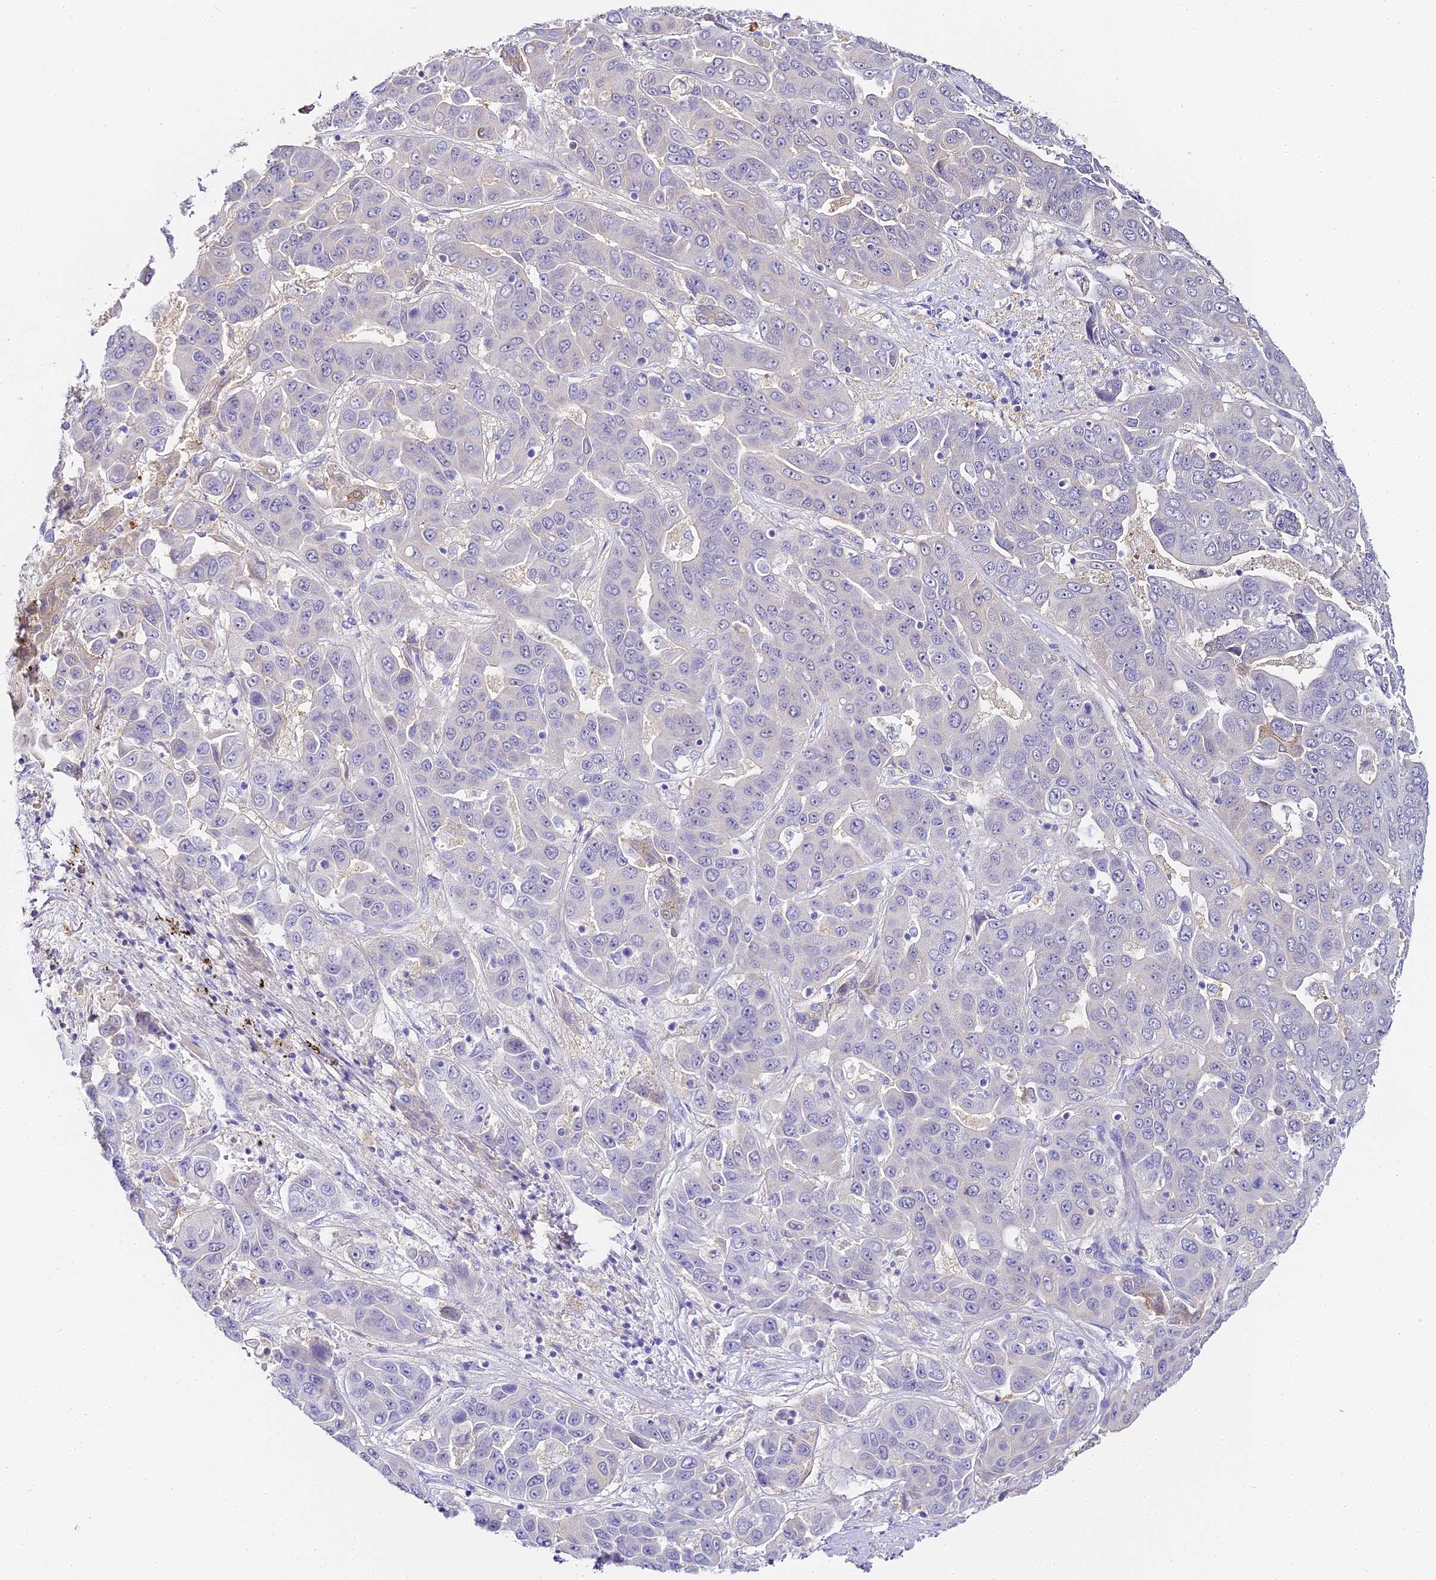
{"staining": {"intensity": "negative", "quantity": "none", "location": "none"}, "tissue": "liver cancer", "cell_type": "Tumor cells", "image_type": "cancer", "snomed": [{"axis": "morphology", "description": "Cholangiocarcinoma"}, {"axis": "topography", "description": "Liver"}], "caption": "An image of liver cancer (cholangiocarcinoma) stained for a protein exhibits no brown staining in tumor cells.", "gene": "ABHD14A-ACY1", "patient": {"sex": "female", "age": 52}}